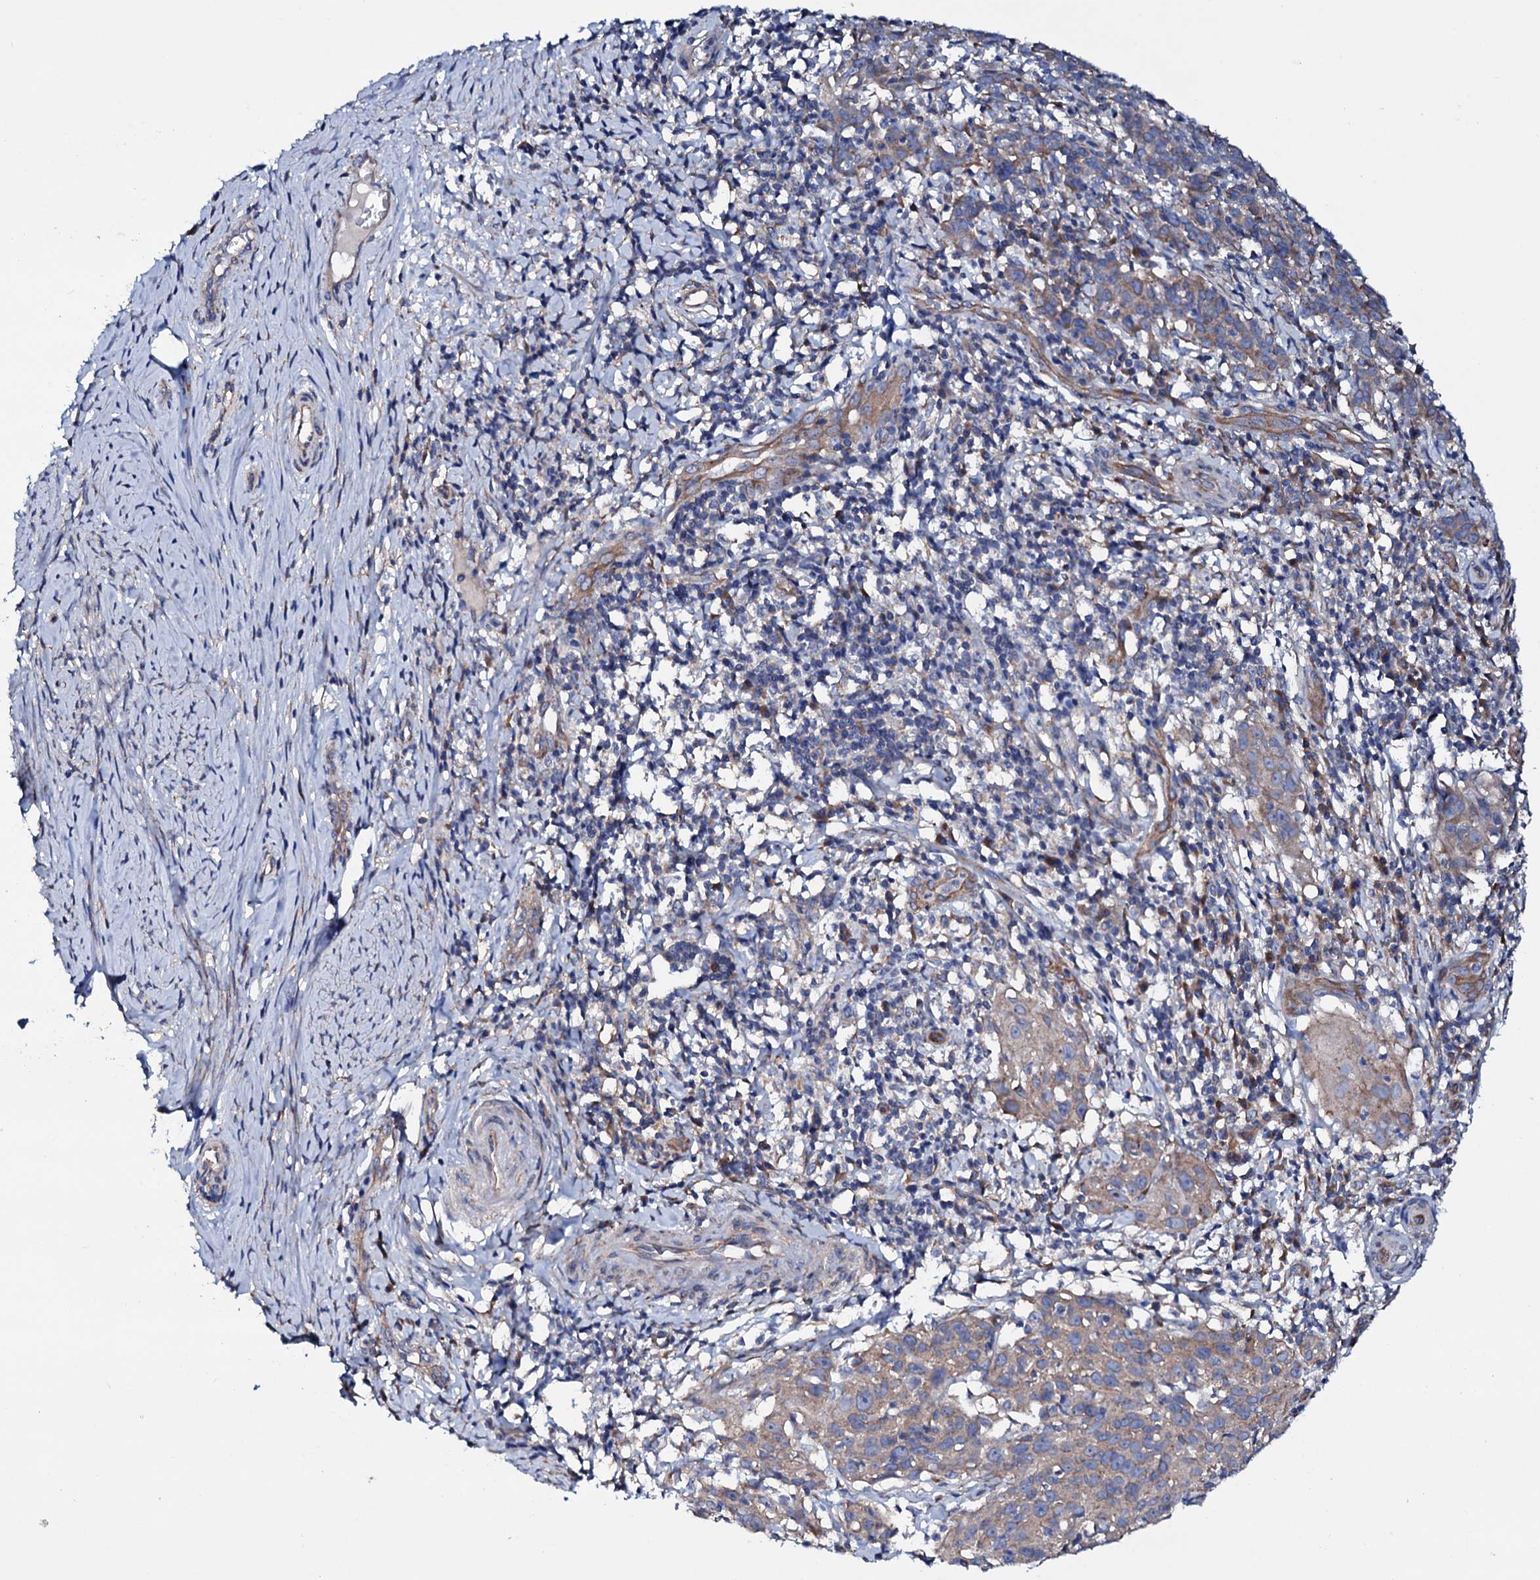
{"staining": {"intensity": "weak", "quantity": ">75%", "location": "cytoplasmic/membranous"}, "tissue": "cervical cancer", "cell_type": "Tumor cells", "image_type": "cancer", "snomed": [{"axis": "morphology", "description": "Squamous cell carcinoma, NOS"}, {"axis": "topography", "description": "Cervix"}], "caption": "IHC histopathology image of cervical cancer stained for a protein (brown), which shows low levels of weak cytoplasmic/membranous positivity in about >75% of tumor cells.", "gene": "STARD13", "patient": {"sex": "female", "age": 50}}